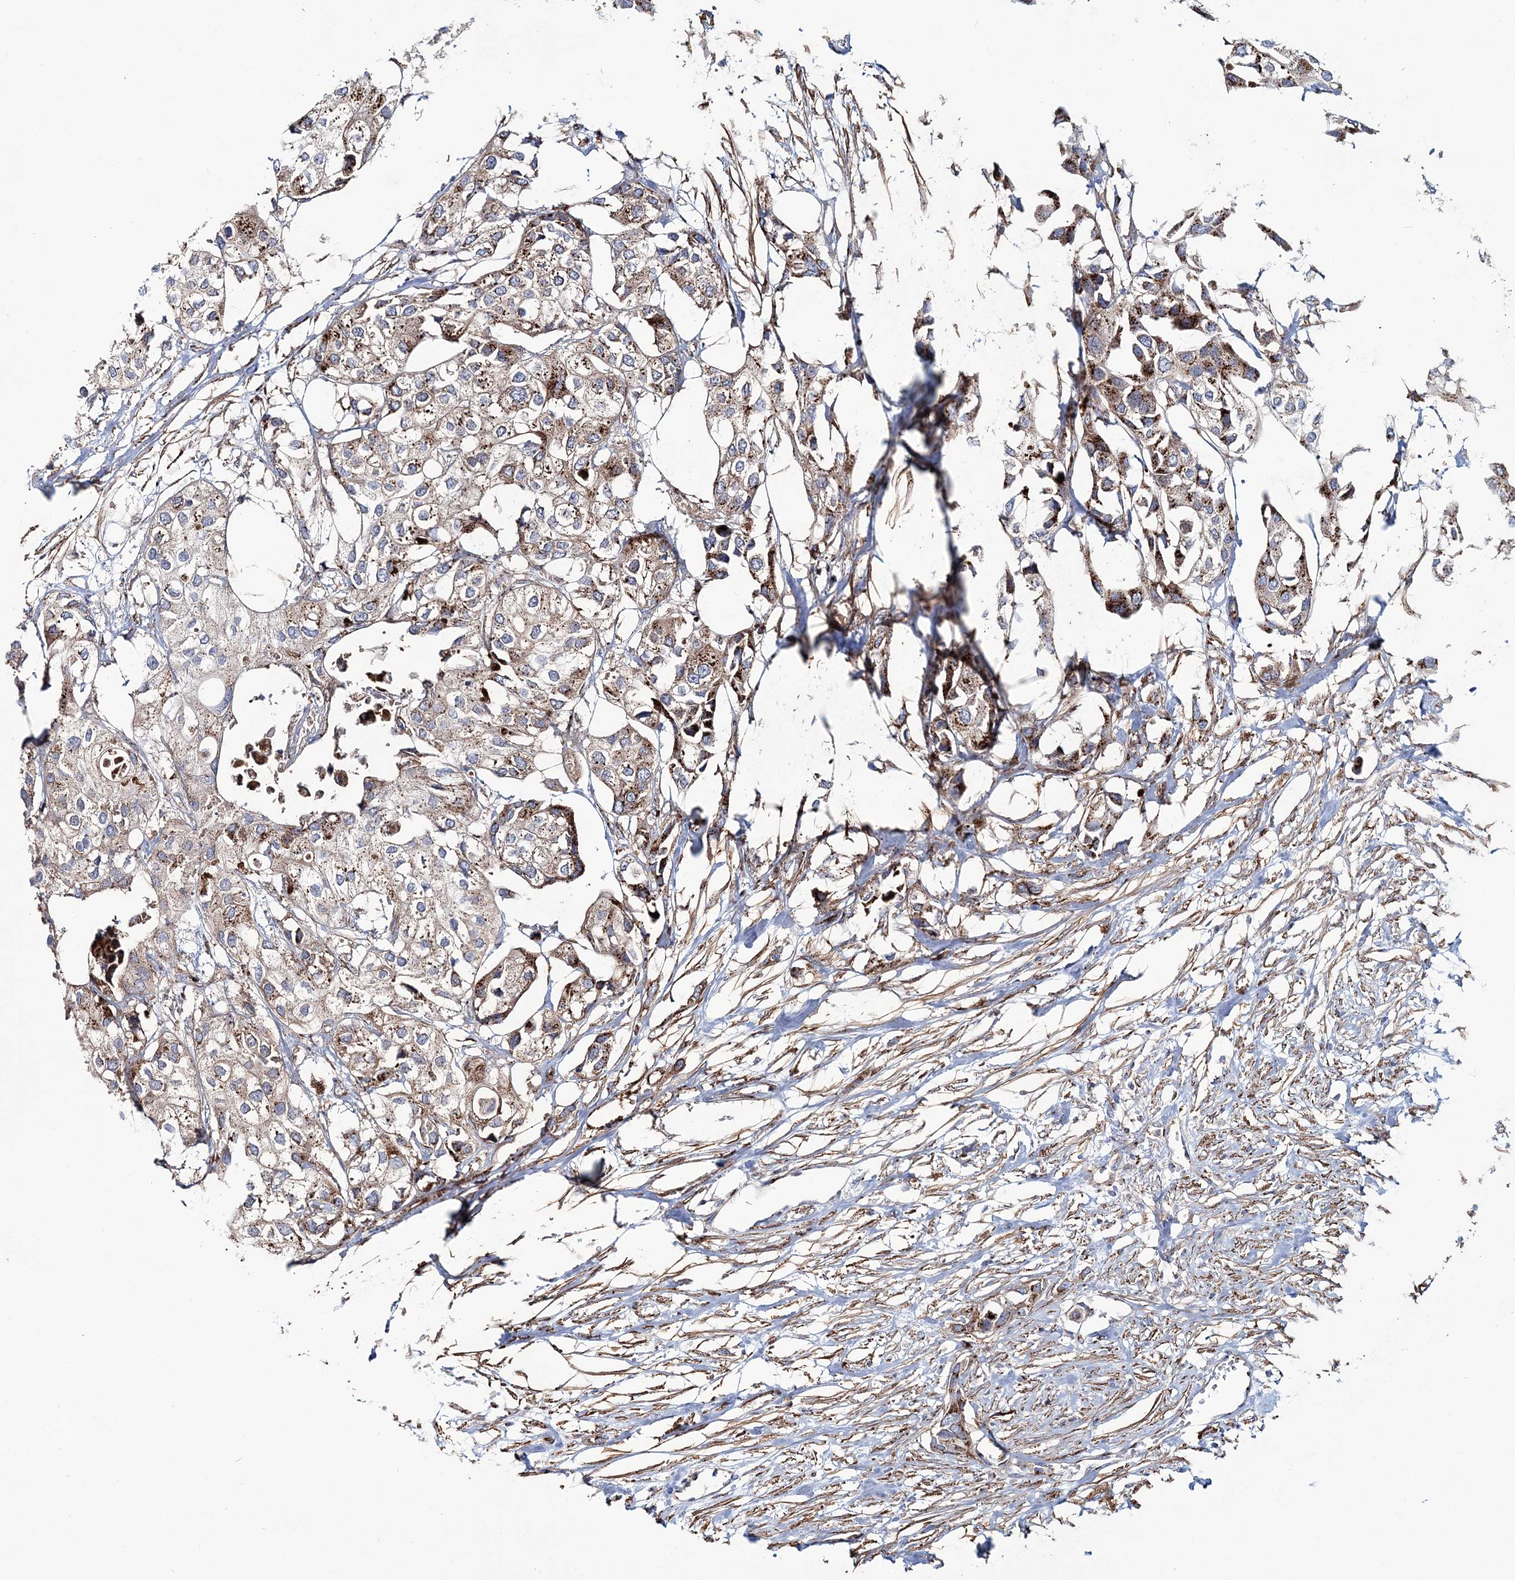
{"staining": {"intensity": "moderate", "quantity": ">75%", "location": "cytoplasmic/membranous"}, "tissue": "urothelial cancer", "cell_type": "Tumor cells", "image_type": "cancer", "snomed": [{"axis": "morphology", "description": "Urothelial carcinoma, High grade"}, {"axis": "topography", "description": "Urinary bladder"}], "caption": "A brown stain highlights moderate cytoplasmic/membranous staining of a protein in urothelial cancer tumor cells.", "gene": "MAN1A2", "patient": {"sex": "male", "age": 64}}